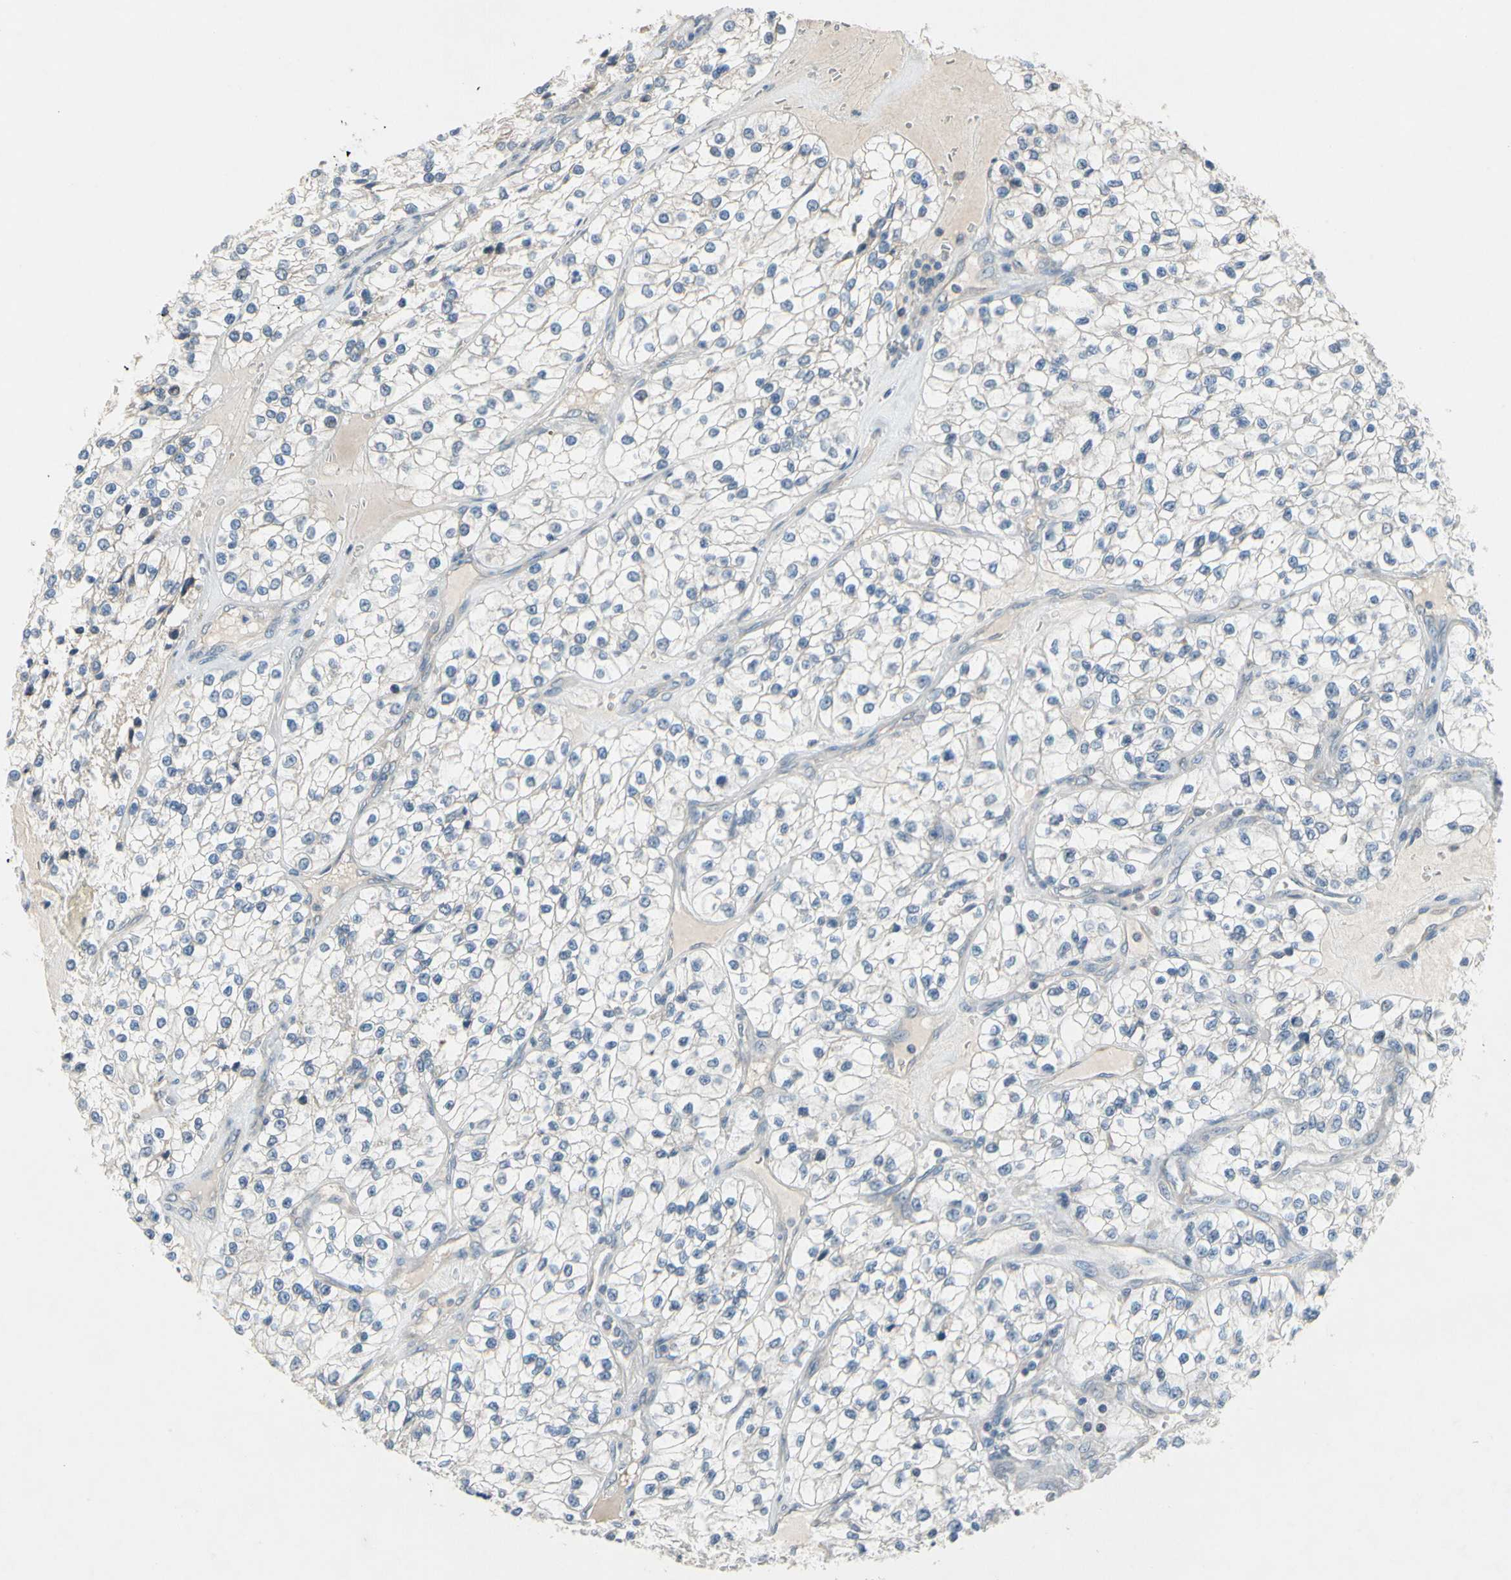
{"staining": {"intensity": "weak", "quantity": "<25%", "location": "cytoplasmic/membranous"}, "tissue": "renal cancer", "cell_type": "Tumor cells", "image_type": "cancer", "snomed": [{"axis": "morphology", "description": "Adenocarcinoma, NOS"}, {"axis": "topography", "description": "Kidney"}], "caption": "DAB immunohistochemical staining of human renal adenocarcinoma displays no significant expression in tumor cells.", "gene": "PIP5K1B", "patient": {"sex": "female", "age": 57}}